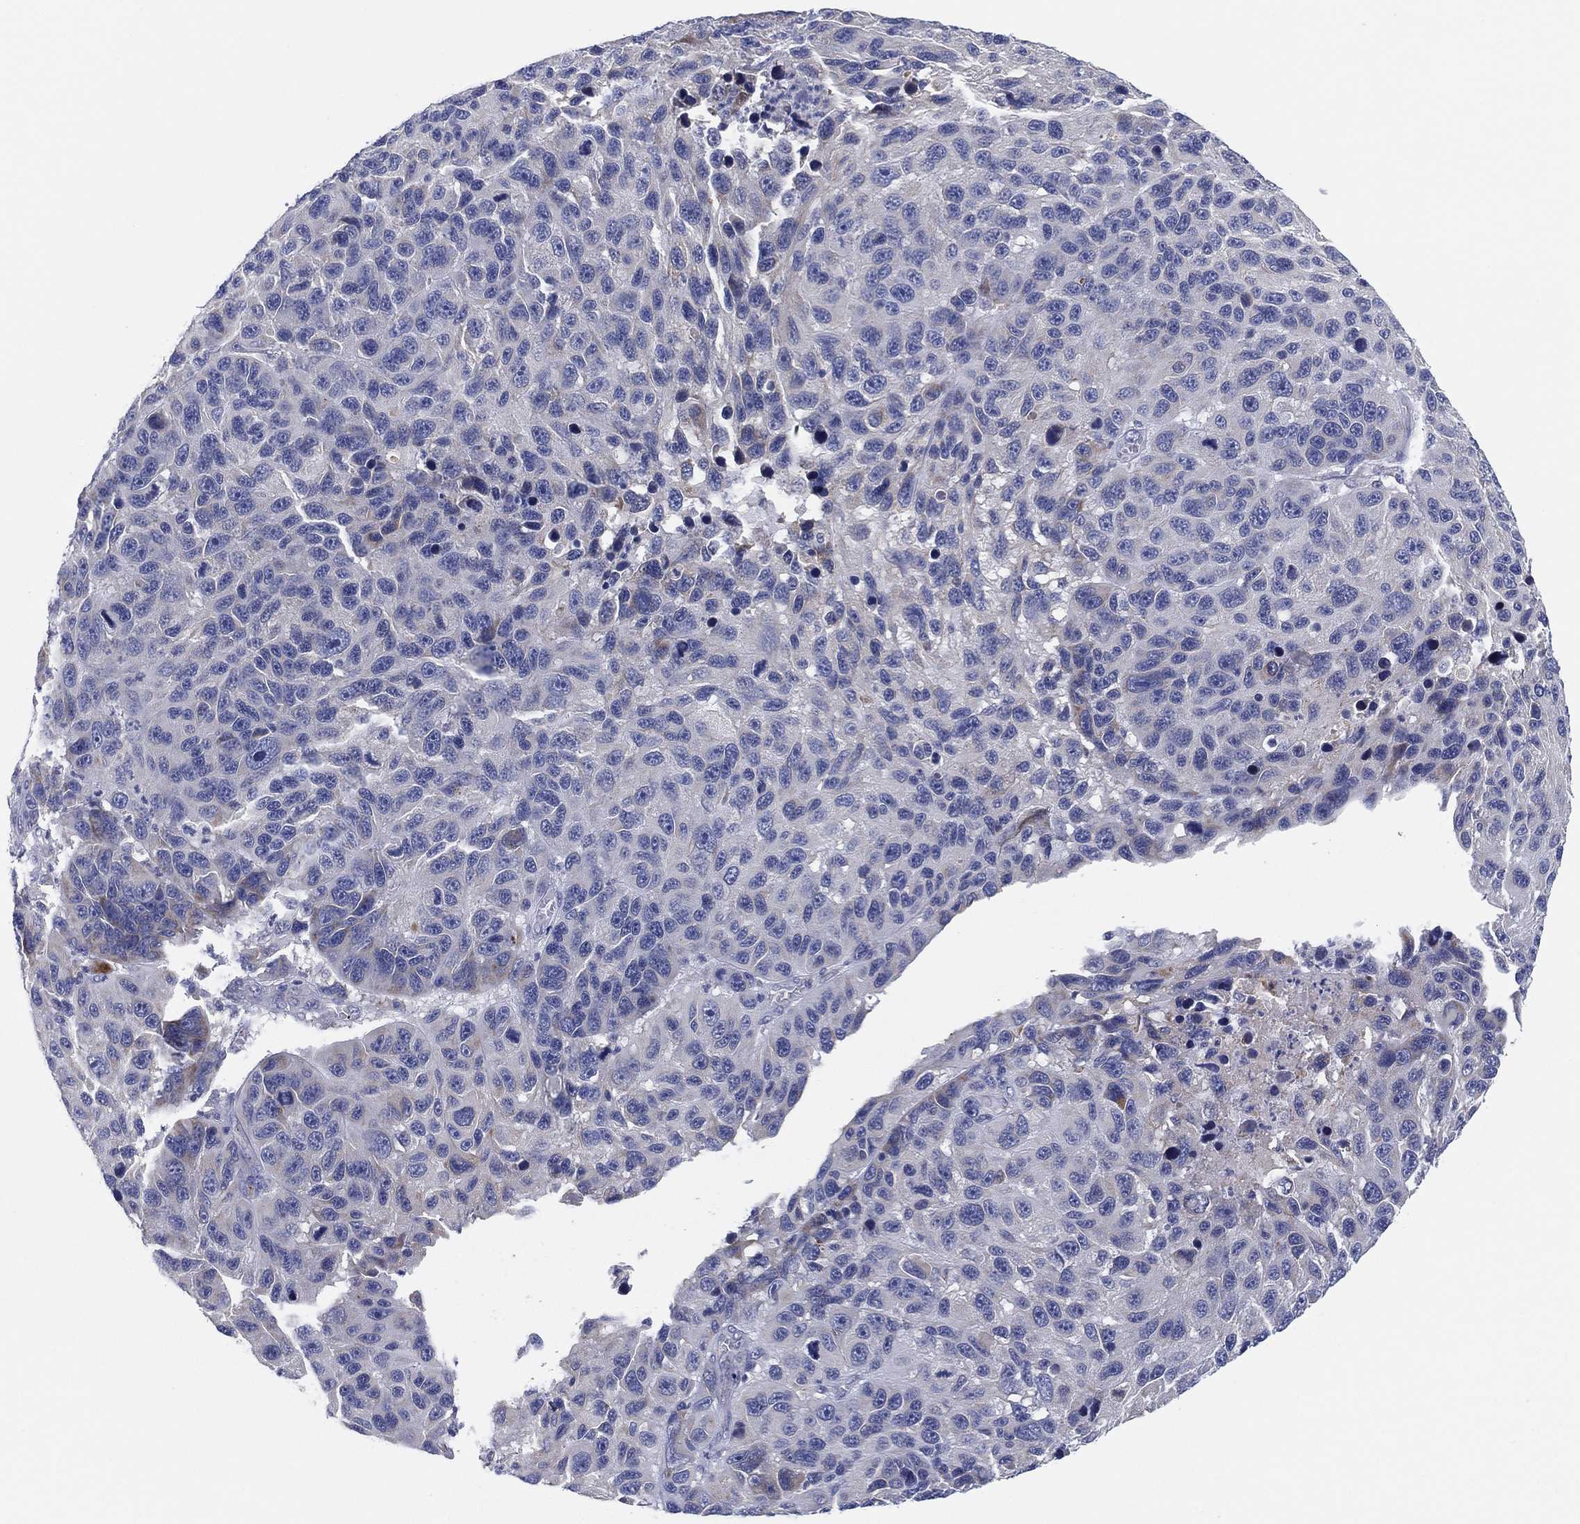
{"staining": {"intensity": "negative", "quantity": "none", "location": "none"}, "tissue": "melanoma", "cell_type": "Tumor cells", "image_type": "cancer", "snomed": [{"axis": "morphology", "description": "Malignant melanoma, NOS"}, {"axis": "topography", "description": "Skin"}], "caption": "A photomicrograph of human melanoma is negative for staining in tumor cells.", "gene": "TMEM40", "patient": {"sex": "male", "age": 53}}